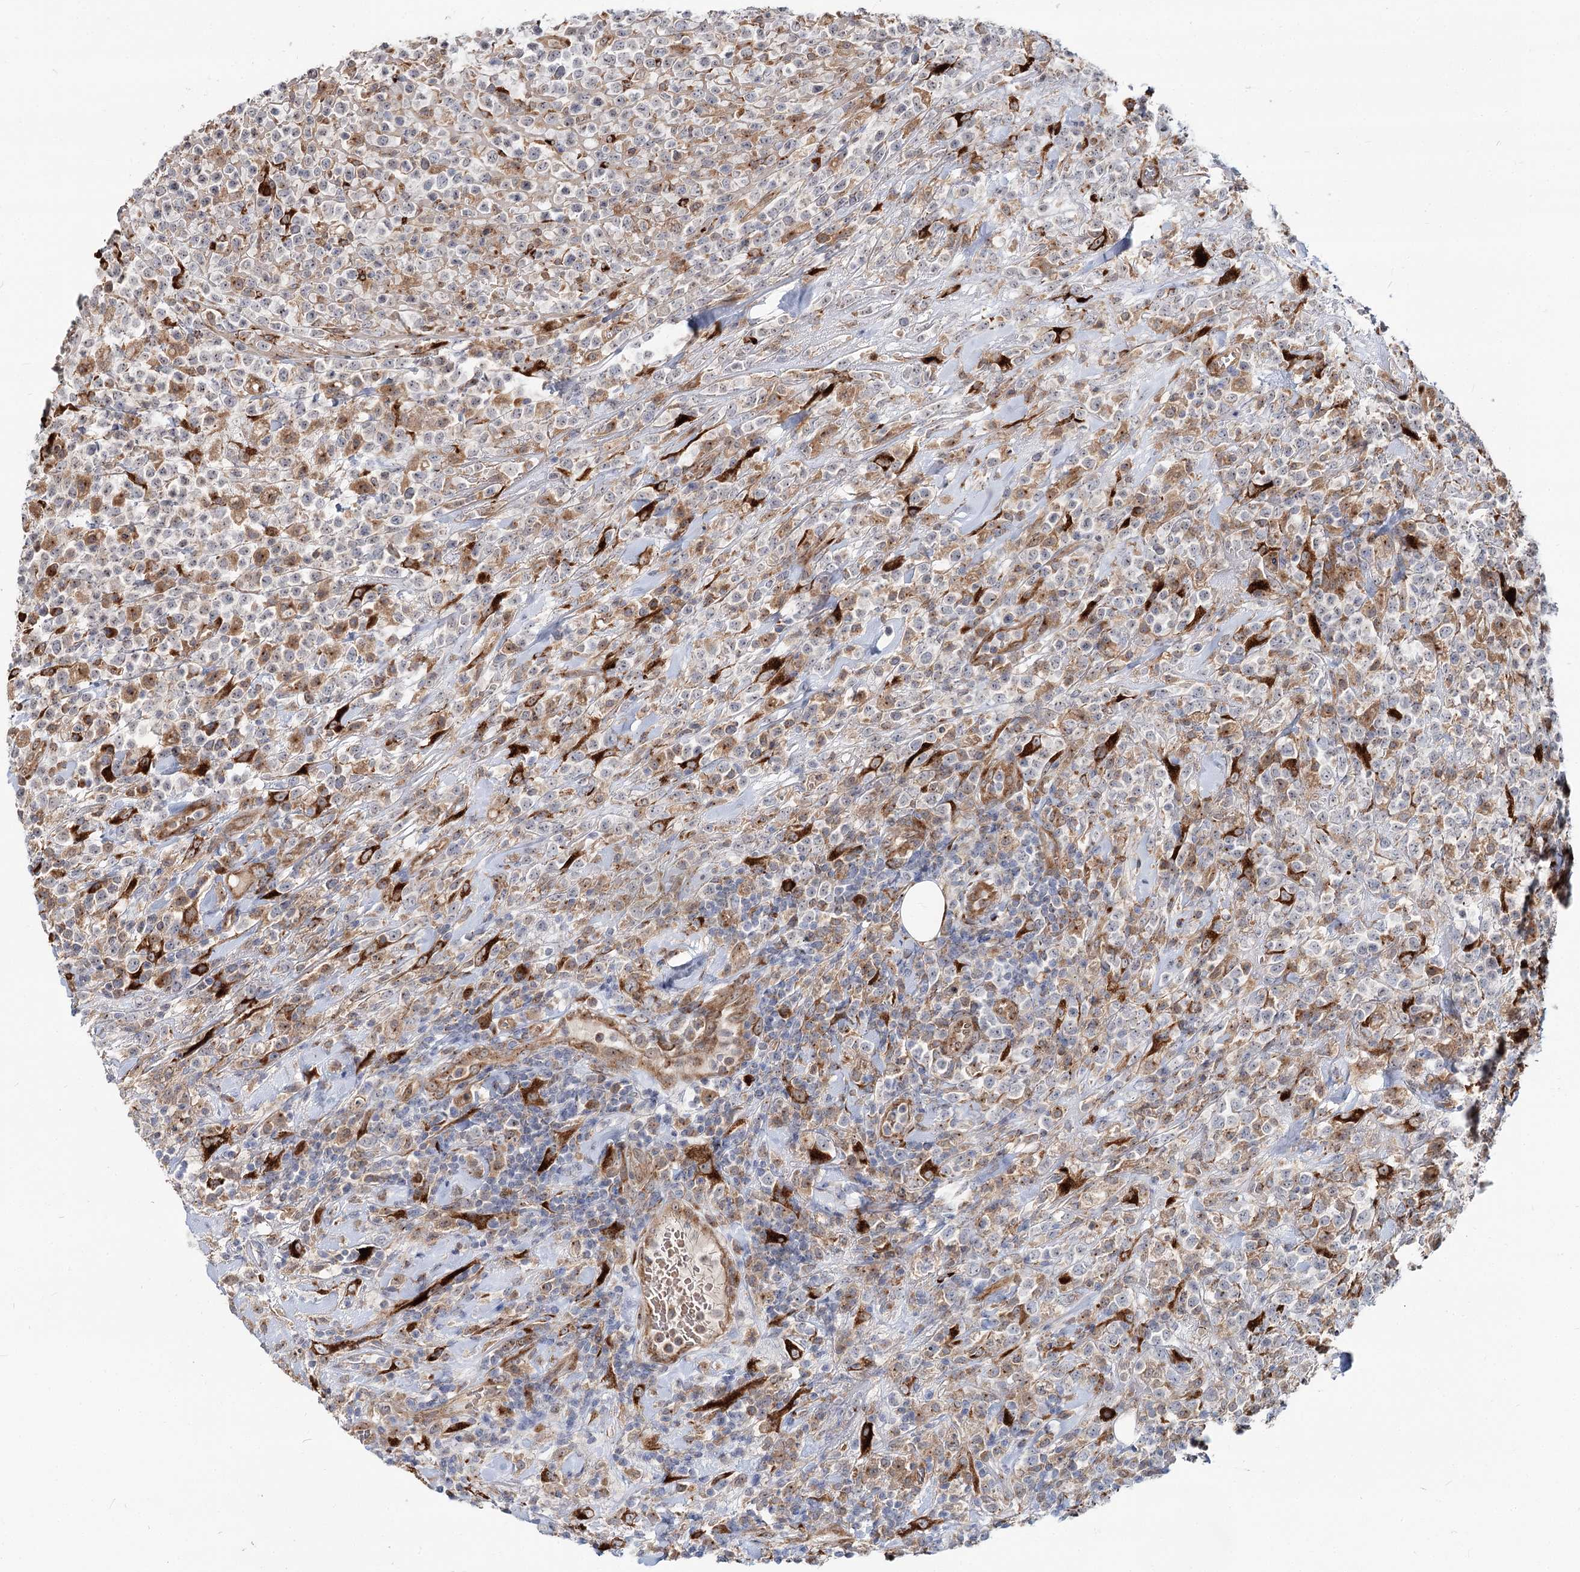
{"staining": {"intensity": "negative", "quantity": "none", "location": "none"}, "tissue": "lymphoma", "cell_type": "Tumor cells", "image_type": "cancer", "snomed": [{"axis": "morphology", "description": "Malignant lymphoma, non-Hodgkin's type, High grade"}, {"axis": "topography", "description": "Colon"}], "caption": "Immunohistochemical staining of human lymphoma displays no significant expression in tumor cells. The staining is performed using DAB brown chromogen with nuclei counter-stained in using hematoxylin.", "gene": "SPART", "patient": {"sex": "female", "age": 53}}